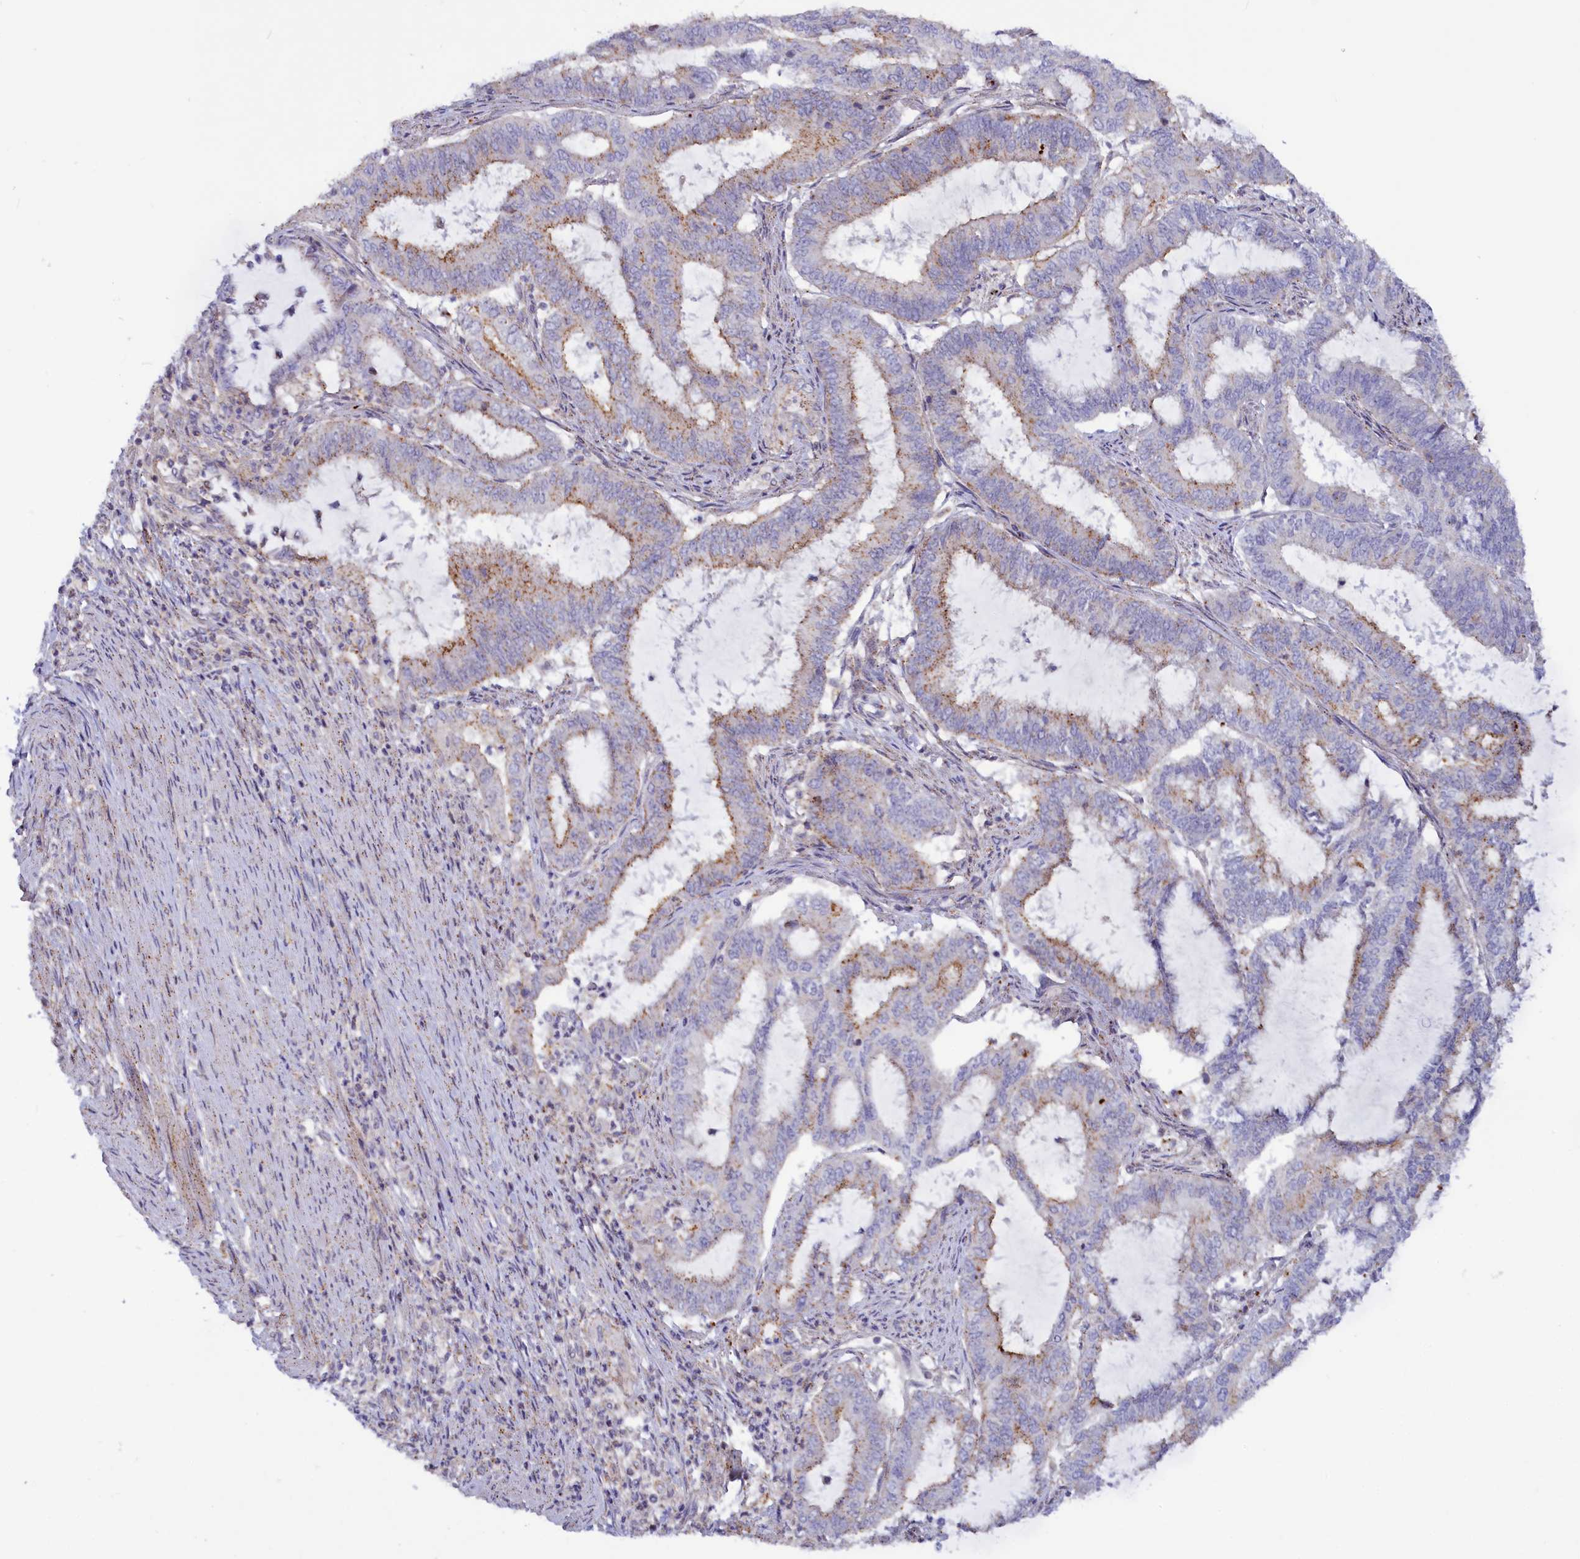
{"staining": {"intensity": "moderate", "quantity": "<25%", "location": "cytoplasmic/membranous"}, "tissue": "endometrial cancer", "cell_type": "Tumor cells", "image_type": "cancer", "snomed": [{"axis": "morphology", "description": "Adenocarcinoma, NOS"}, {"axis": "topography", "description": "Endometrium"}], "caption": "Immunohistochemistry (IHC) histopathology image of neoplastic tissue: human endometrial adenocarcinoma stained using IHC displays low levels of moderate protein expression localized specifically in the cytoplasmic/membranous of tumor cells, appearing as a cytoplasmic/membranous brown color.", "gene": "HYKK", "patient": {"sex": "female", "age": 51}}